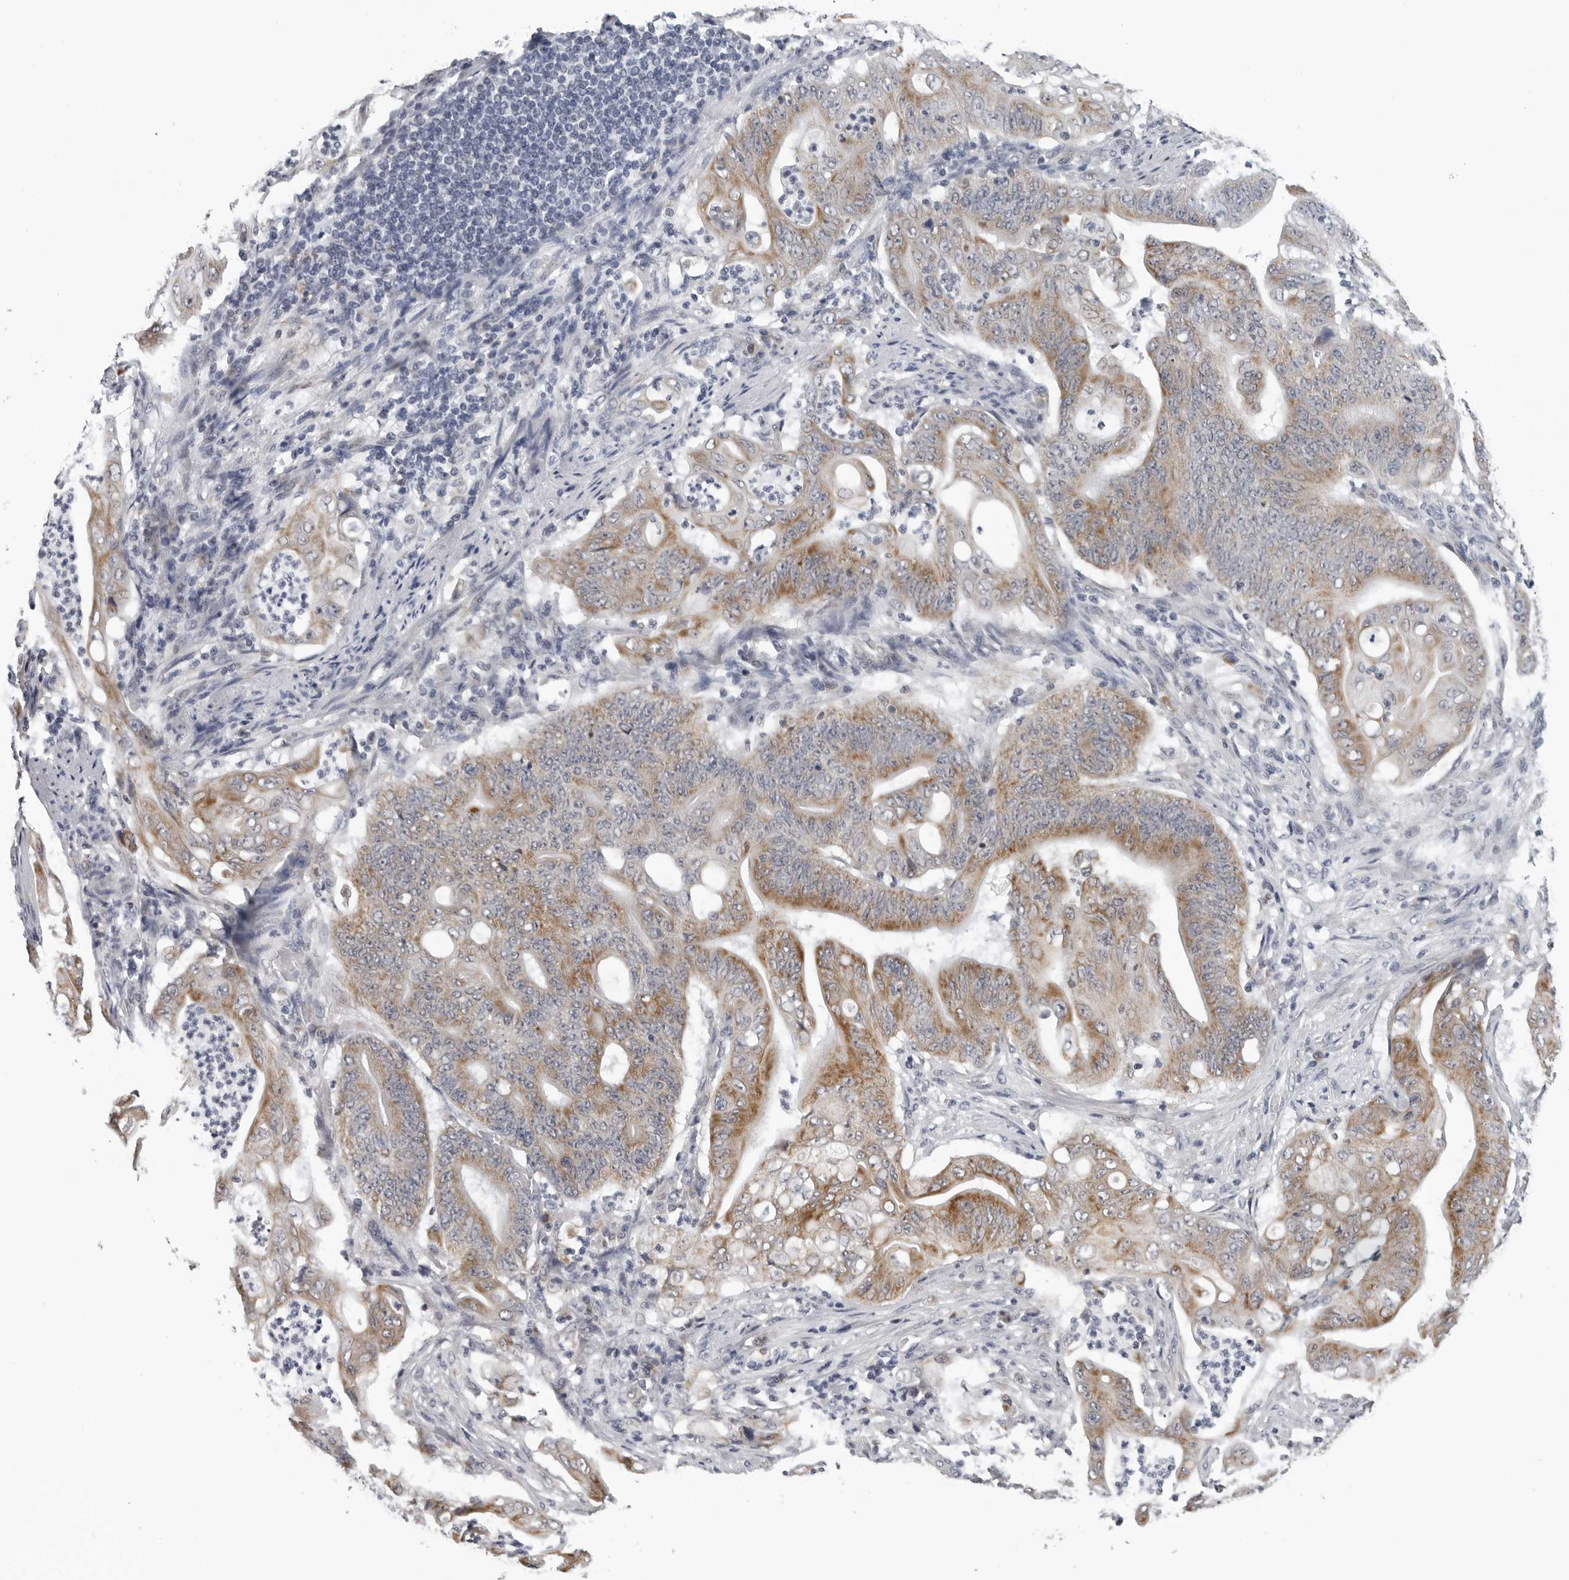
{"staining": {"intensity": "moderate", "quantity": ">75%", "location": "cytoplasmic/membranous"}, "tissue": "stomach cancer", "cell_type": "Tumor cells", "image_type": "cancer", "snomed": [{"axis": "morphology", "description": "Adenocarcinoma, NOS"}, {"axis": "topography", "description": "Stomach"}], "caption": "Immunohistochemistry of stomach cancer reveals medium levels of moderate cytoplasmic/membranous staining in about >75% of tumor cells.", "gene": "CPT2", "patient": {"sex": "female", "age": 73}}